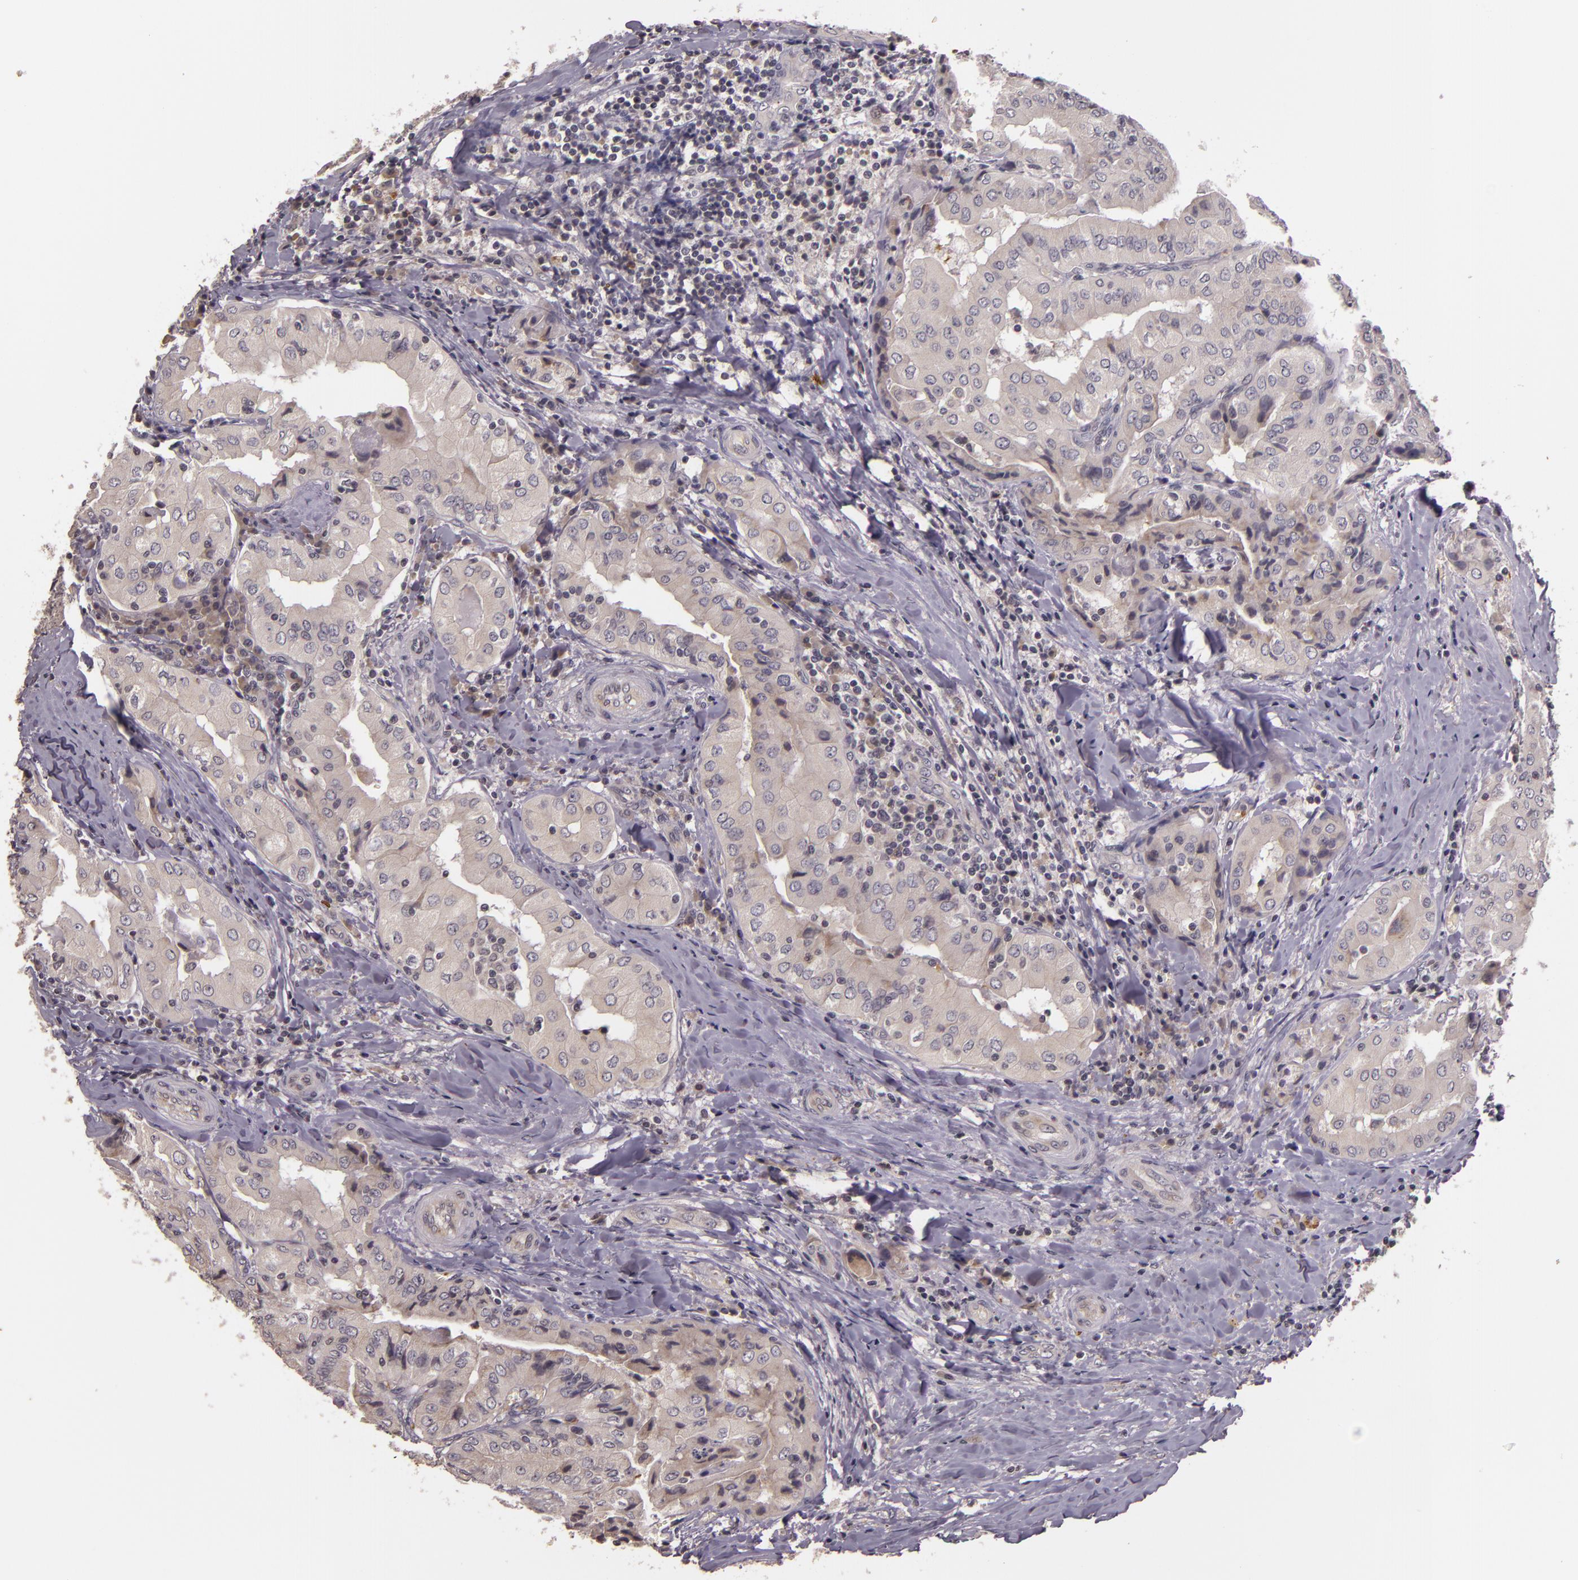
{"staining": {"intensity": "negative", "quantity": "none", "location": "none"}, "tissue": "thyroid cancer", "cell_type": "Tumor cells", "image_type": "cancer", "snomed": [{"axis": "morphology", "description": "Papillary adenocarcinoma, NOS"}, {"axis": "topography", "description": "Thyroid gland"}], "caption": "Immunohistochemistry (IHC) image of neoplastic tissue: thyroid cancer stained with DAB (3,3'-diaminobenzidine) exhibits no significant protein staining in tumor cells. Nuclei are stained in blue.", "gene": "TFF1", "patient": {"sex": "female", "age": 71}}